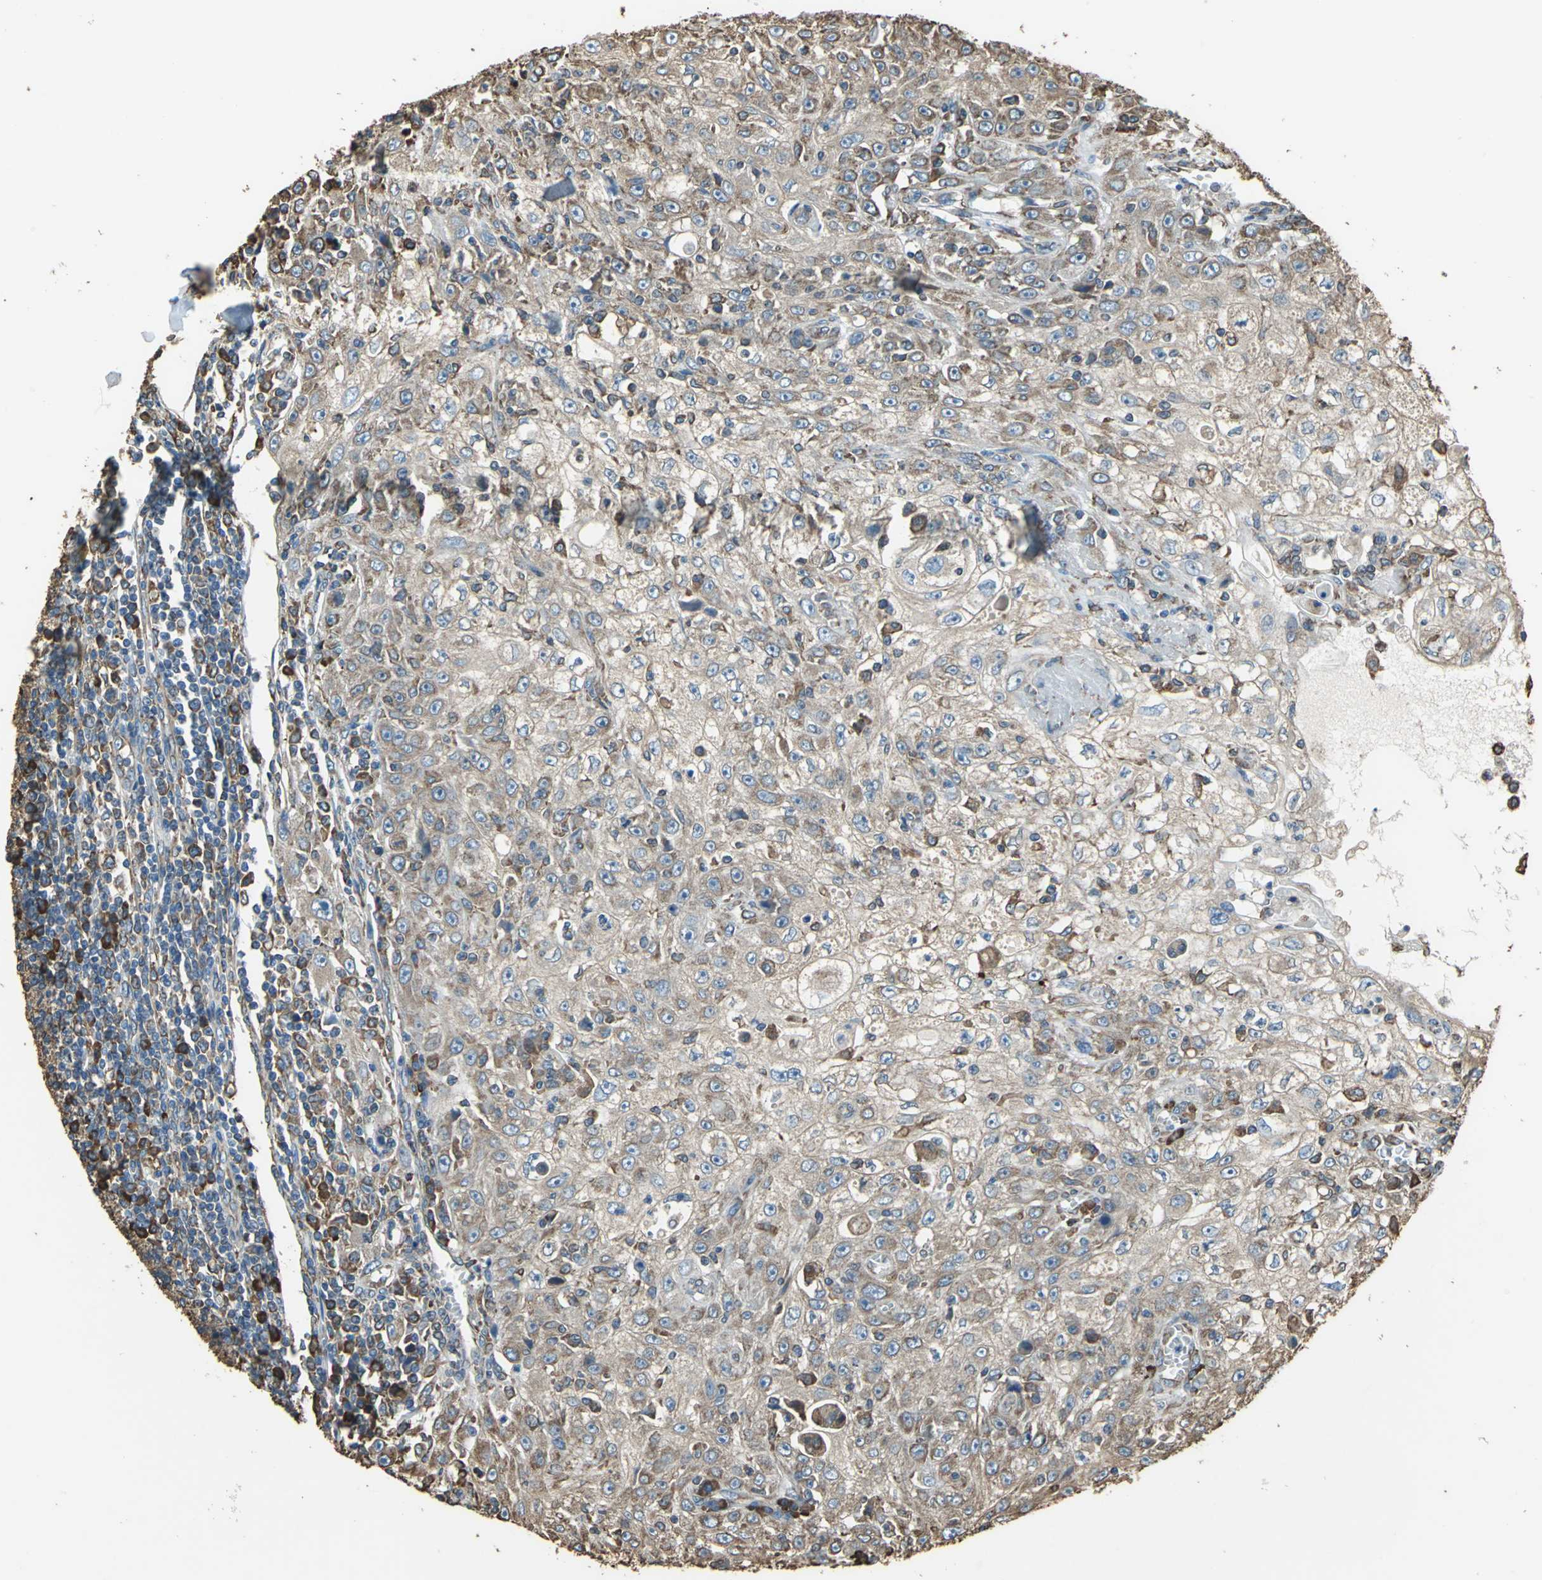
{"staining": {"intensity": "moderate", "quantity": ">75%", "location": "cytoplasmic/membranous"}, "tissue": "skin cancer", "cell_type": "Tumor cells", "image_type": "cancer", "snomed": [{"axis": "morphology", "description": "Squamous cell carcinoma, NOS"}, {"axis": "topography", "description": "Skin"}], "caption": "Immunohistochemical staining of skin cancer displays medium levels of moderate cytoplasmic/membranous protein positivity in approximately >75% of tumor cells.", "gene": "GPANK1", "patient": {"sex": "male", "age": 75}}